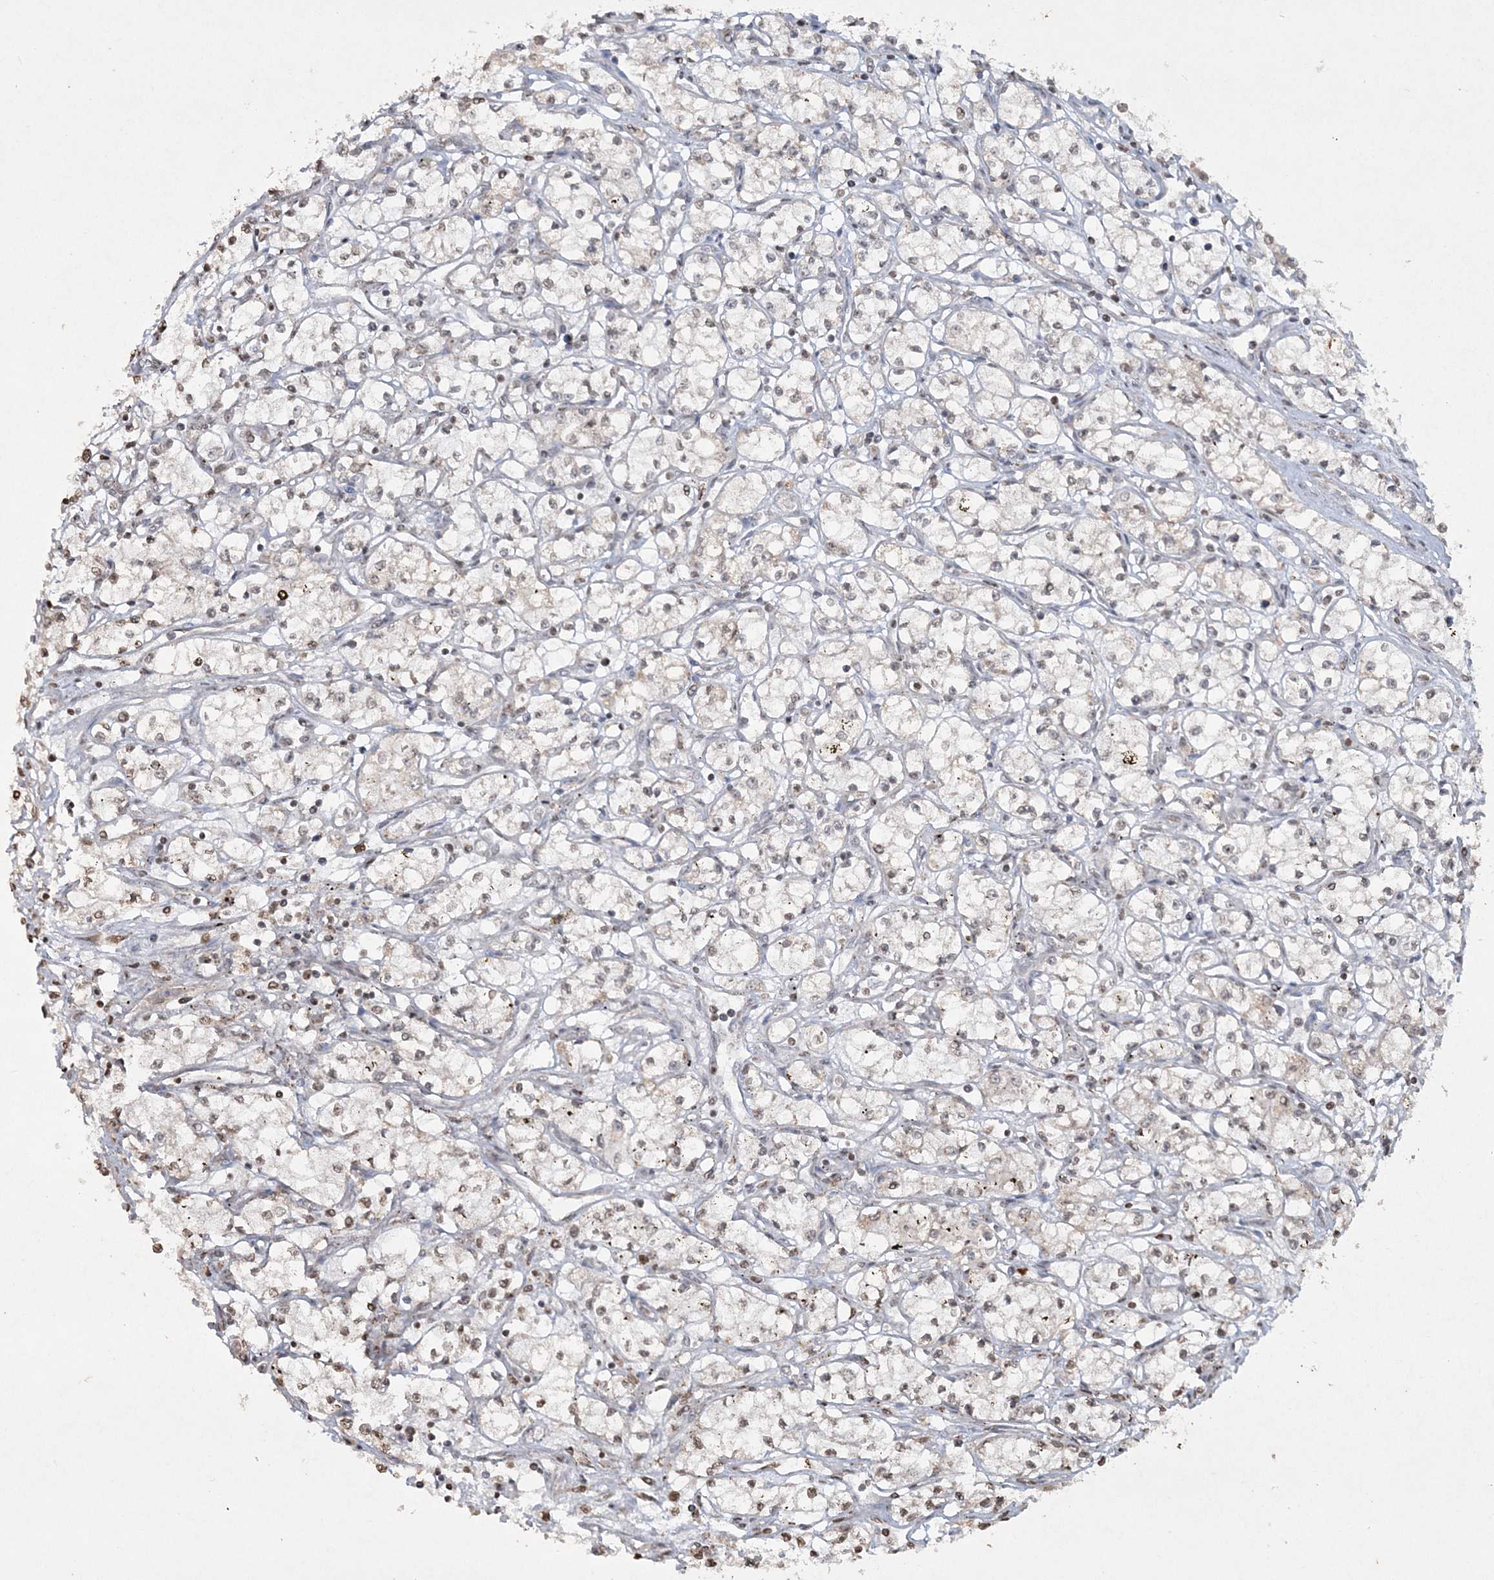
{"staining": {"intensity": "weak", "quantity": "<25%", "location": "cytoplasmic/membranous"}, "tissue": "renal cancer", "cell_type": "Tumor cells", "image_type": "cancer", "snomed": [{"axis": "morphology", "description": "Adenocarcinoma, NOS"}, {"axis": "topography", "description": "Kidney"}], "caption": "Tumor cells show no significant protein positivity in renal cancer.", "gene": "TTC7A", "patient": {"sex": "male", "age": 59}}